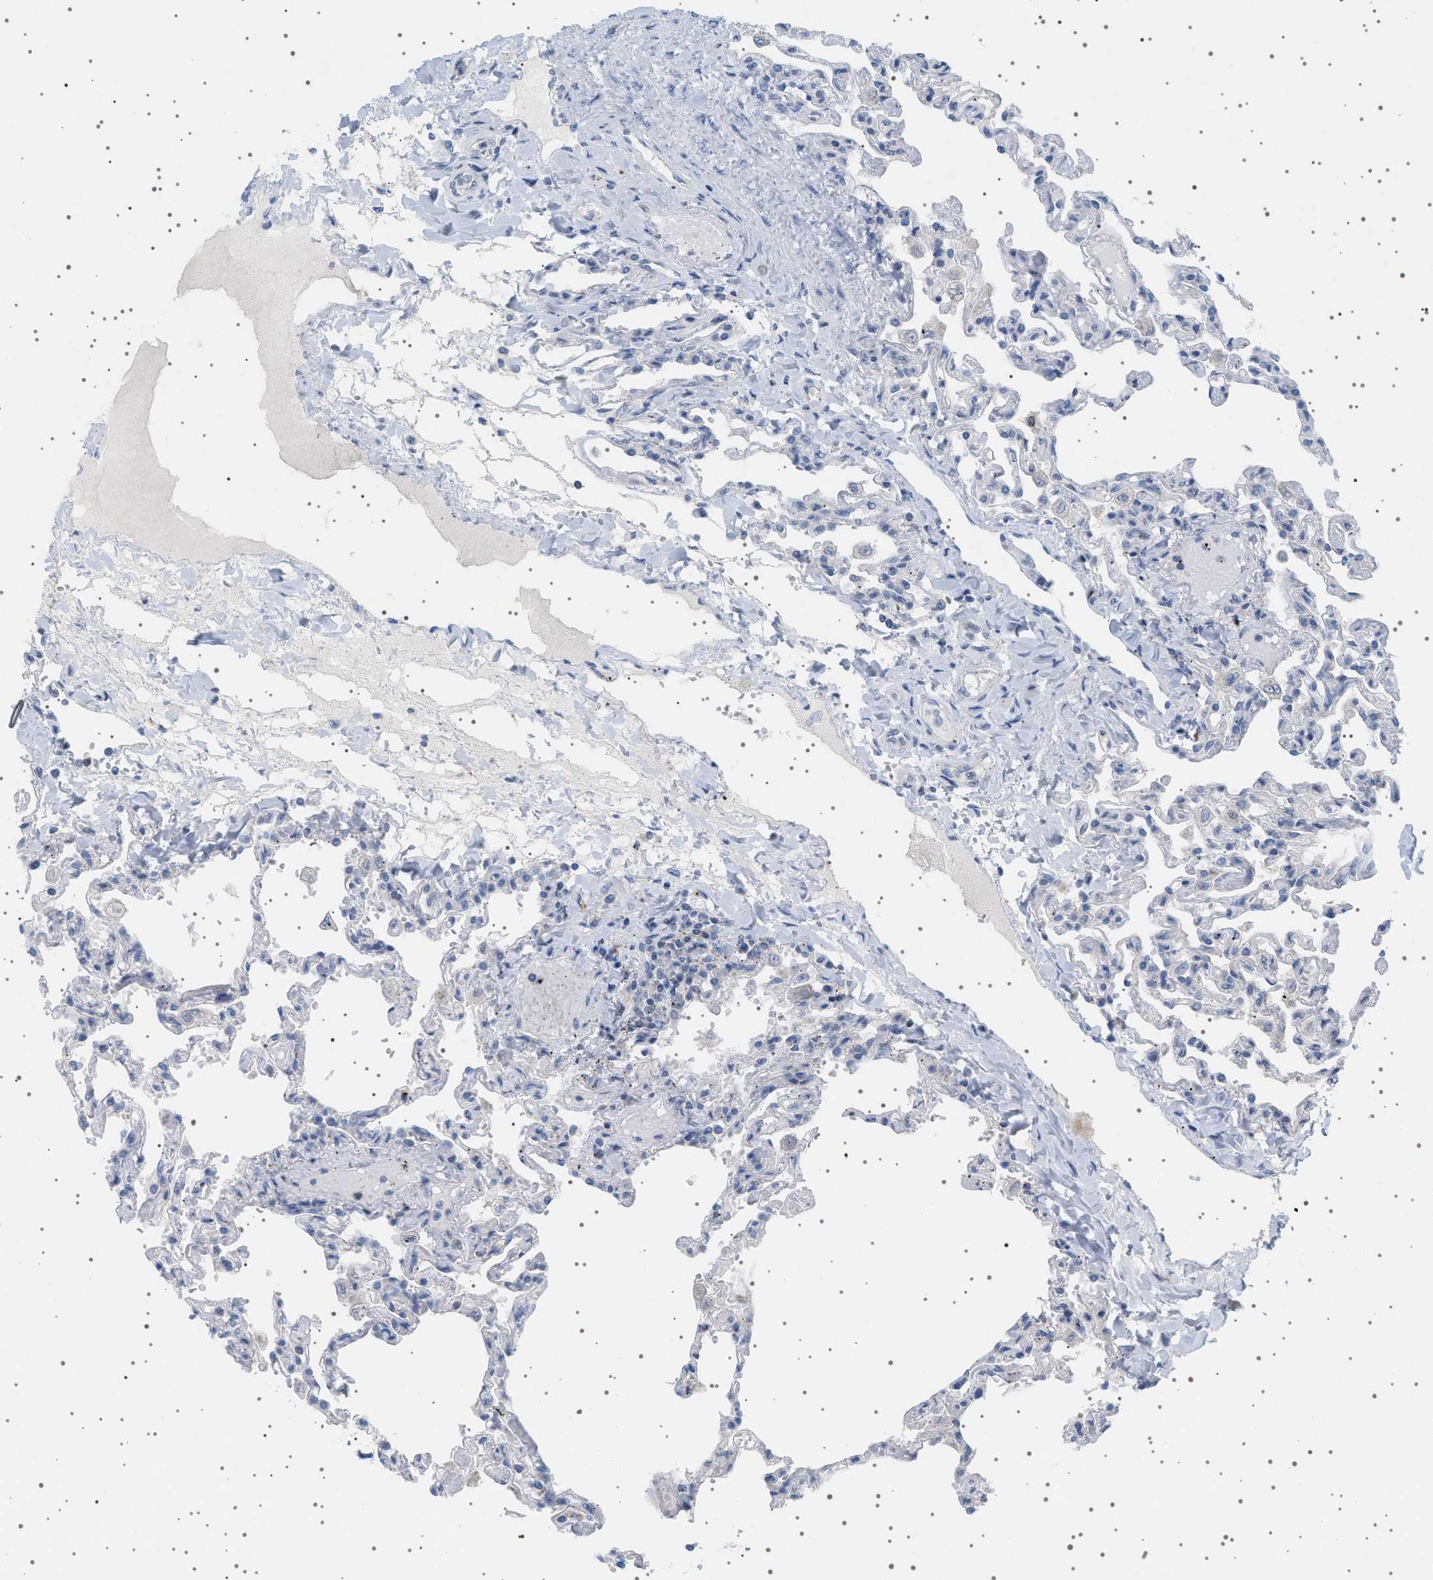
{"staining": {"intensity": "negative", "quantity": "none", "location": "none"}, "tissue": "lung", "cell_type": "Alveolar cells", "image_type": "normal", "snomed": [{"axis": "morphology", "description": "Normal tissue, NOS"}, {"axis": "topography", "description": "Lung"}], "caption": "The histopathology image demonstrates no staining of alveolar cells in normal lung. (DAB (3,3'-diaminobenzidine) IHC visualized using brightfield microscopy, high magnification).", "gene": "ADCY10", "patient": {"sex": "male", "age": 21}}